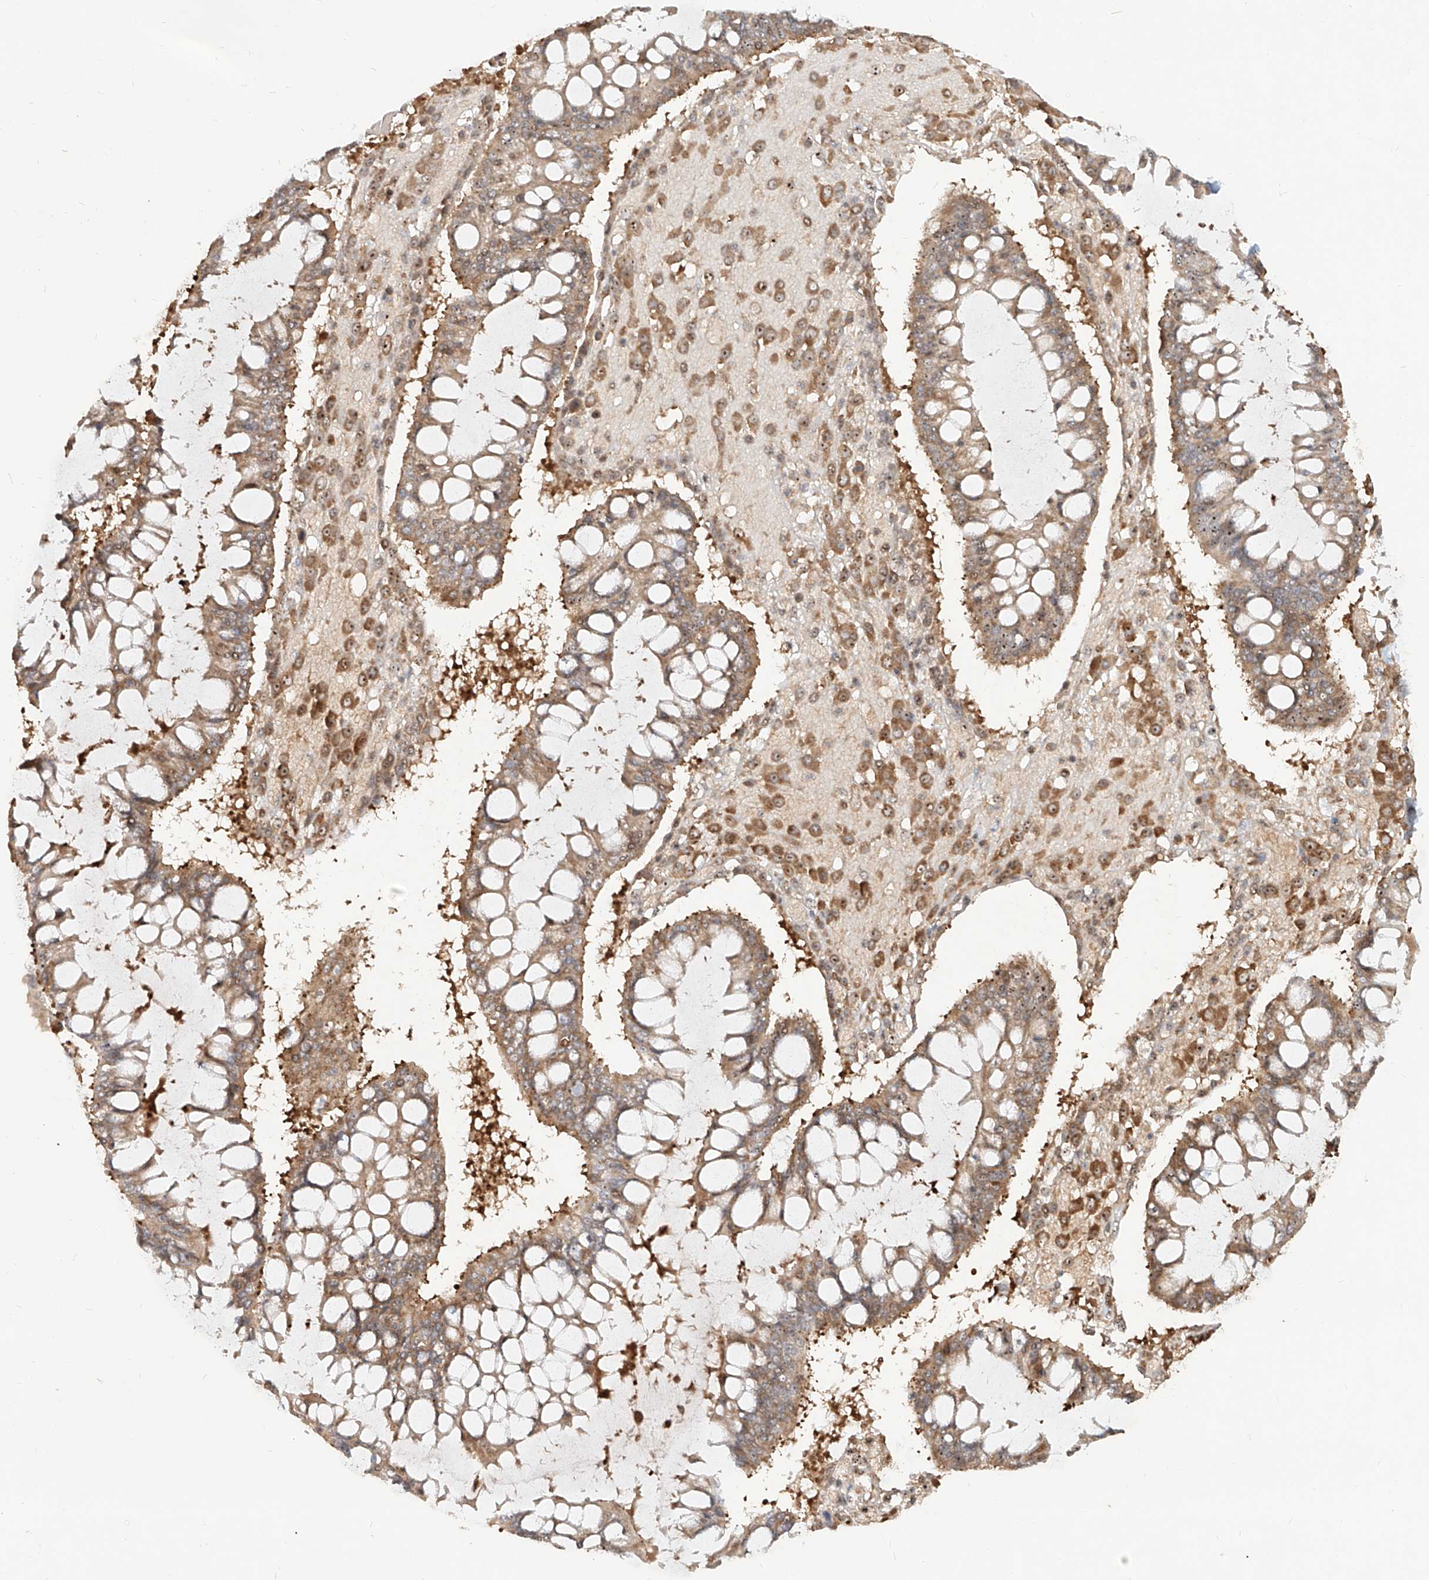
{"staining": {"intensity": "moderate", "quantity": ">75%", "location": "cytoplasmic/membranous"}, "tissue": "ovarian cancer", "cell_type": "Tumor cells", "image_type": "cancer", "snomed": [{"axis": "morphology", "description": "Cystadenocarcinoma, mucinous, NOS"}, {"axis": "topography", "description": "Ovary"}], "caption": "Tumor cells exhibit moderate cytoplasmic/membranous staining in approximately >75% of cells in ovarian mucinous cystadenocarcinoma.", "gene": "BYSL", "patient": {"sex": "female", "age": 73}}